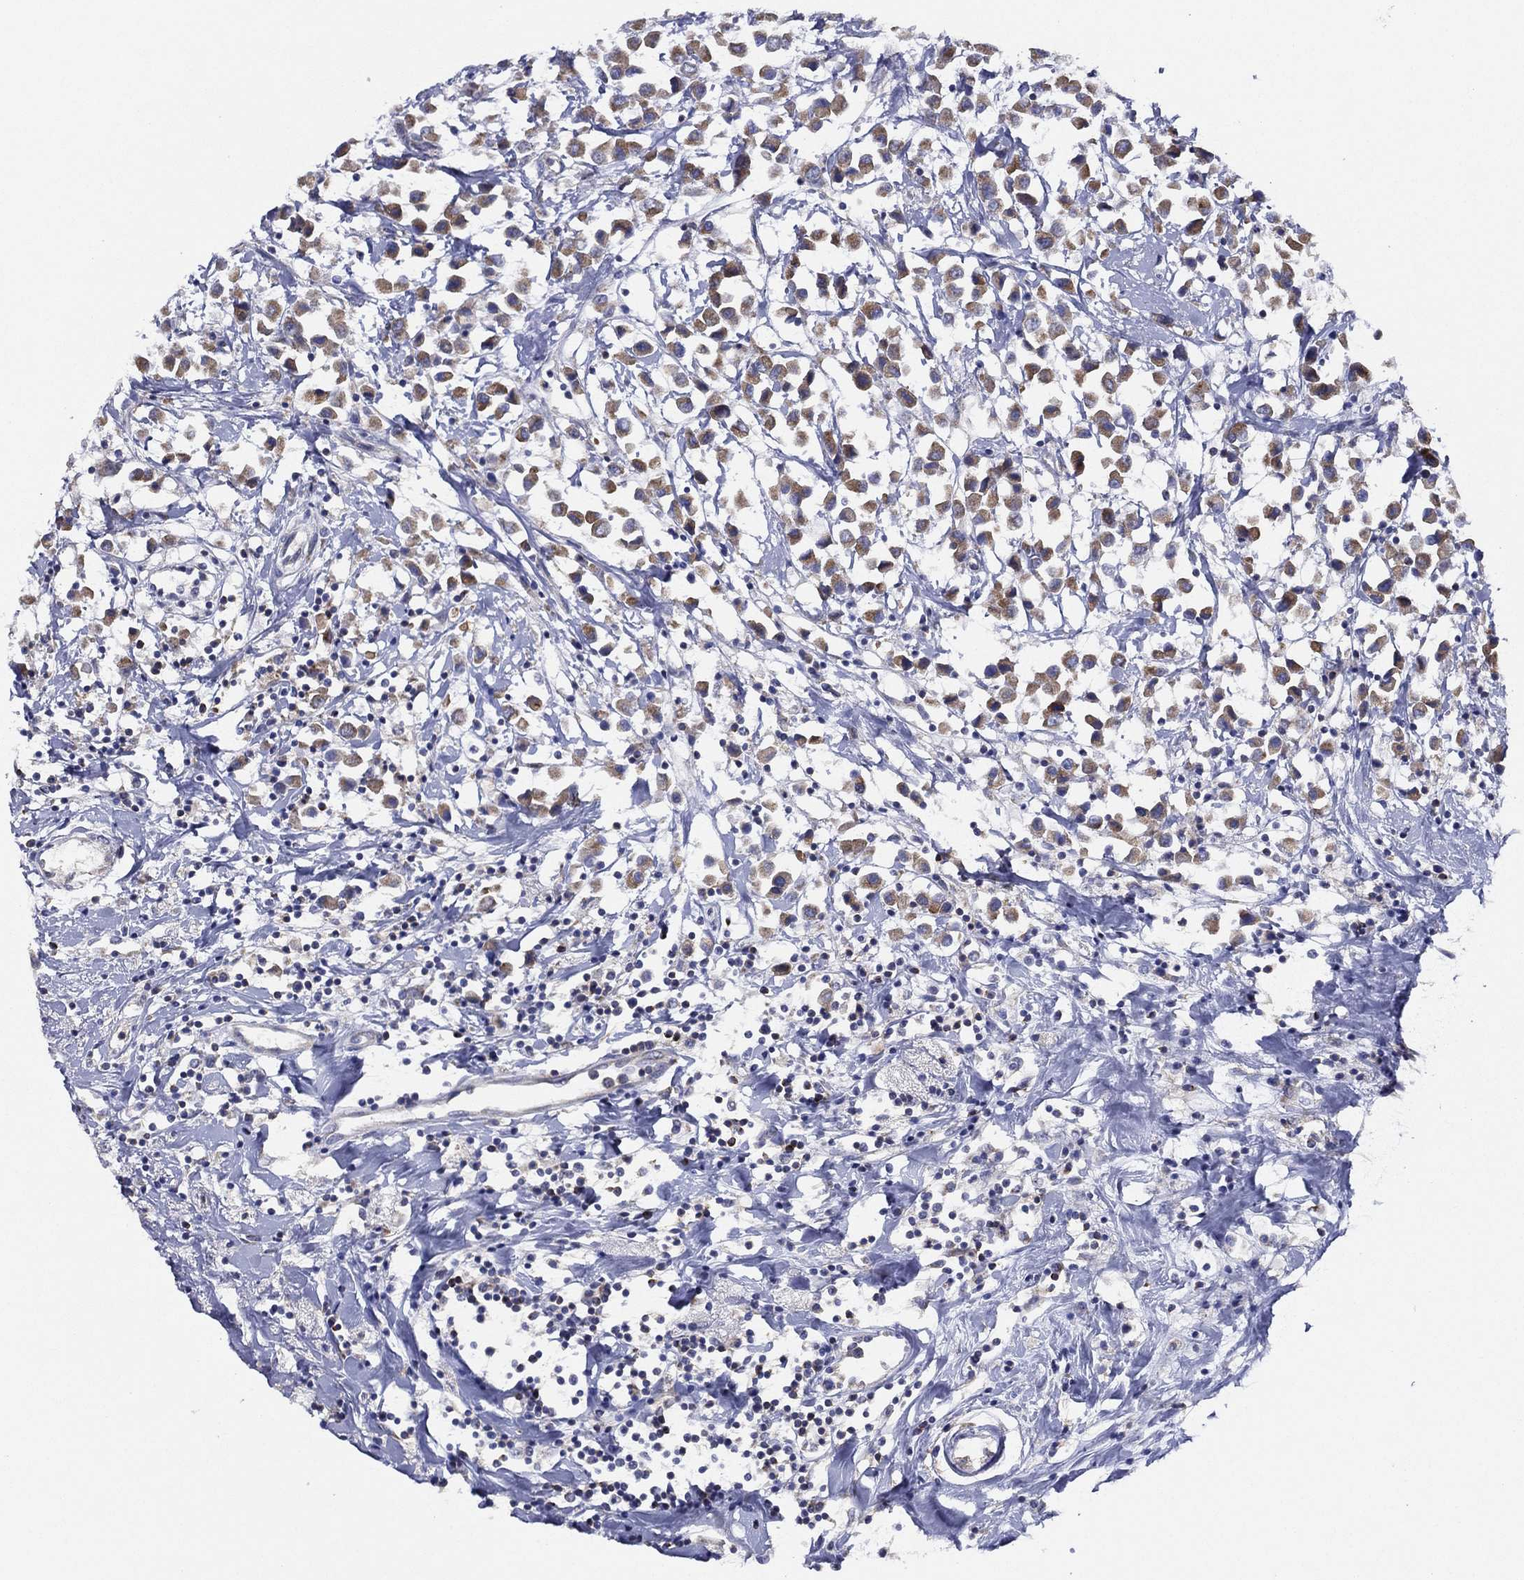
{"staining": {"intensity": "moderate", "quantity": ">75%", "location": "cytoplasmic/membranous"}, "tissue": "breast cancer", "cell_type": "Tumor cells", "image_type": "cancer", "snomed": [{"axis": "morphology", "description": "Duct carcinoma"}, {"axis": "topography", "description": "Breast"}], "caption": "Immunohistochemistry of breast cancer (infiltrating ductal carcinoma) displays medium levels of moderate cytoplasmic/membranous positivity in about >75% of tumor cells. The protein of interest is shown in brown color, while the nuclei are stained blue.", "gene": "ZNF223", "patient": {"sex": "female", "age": 61}}